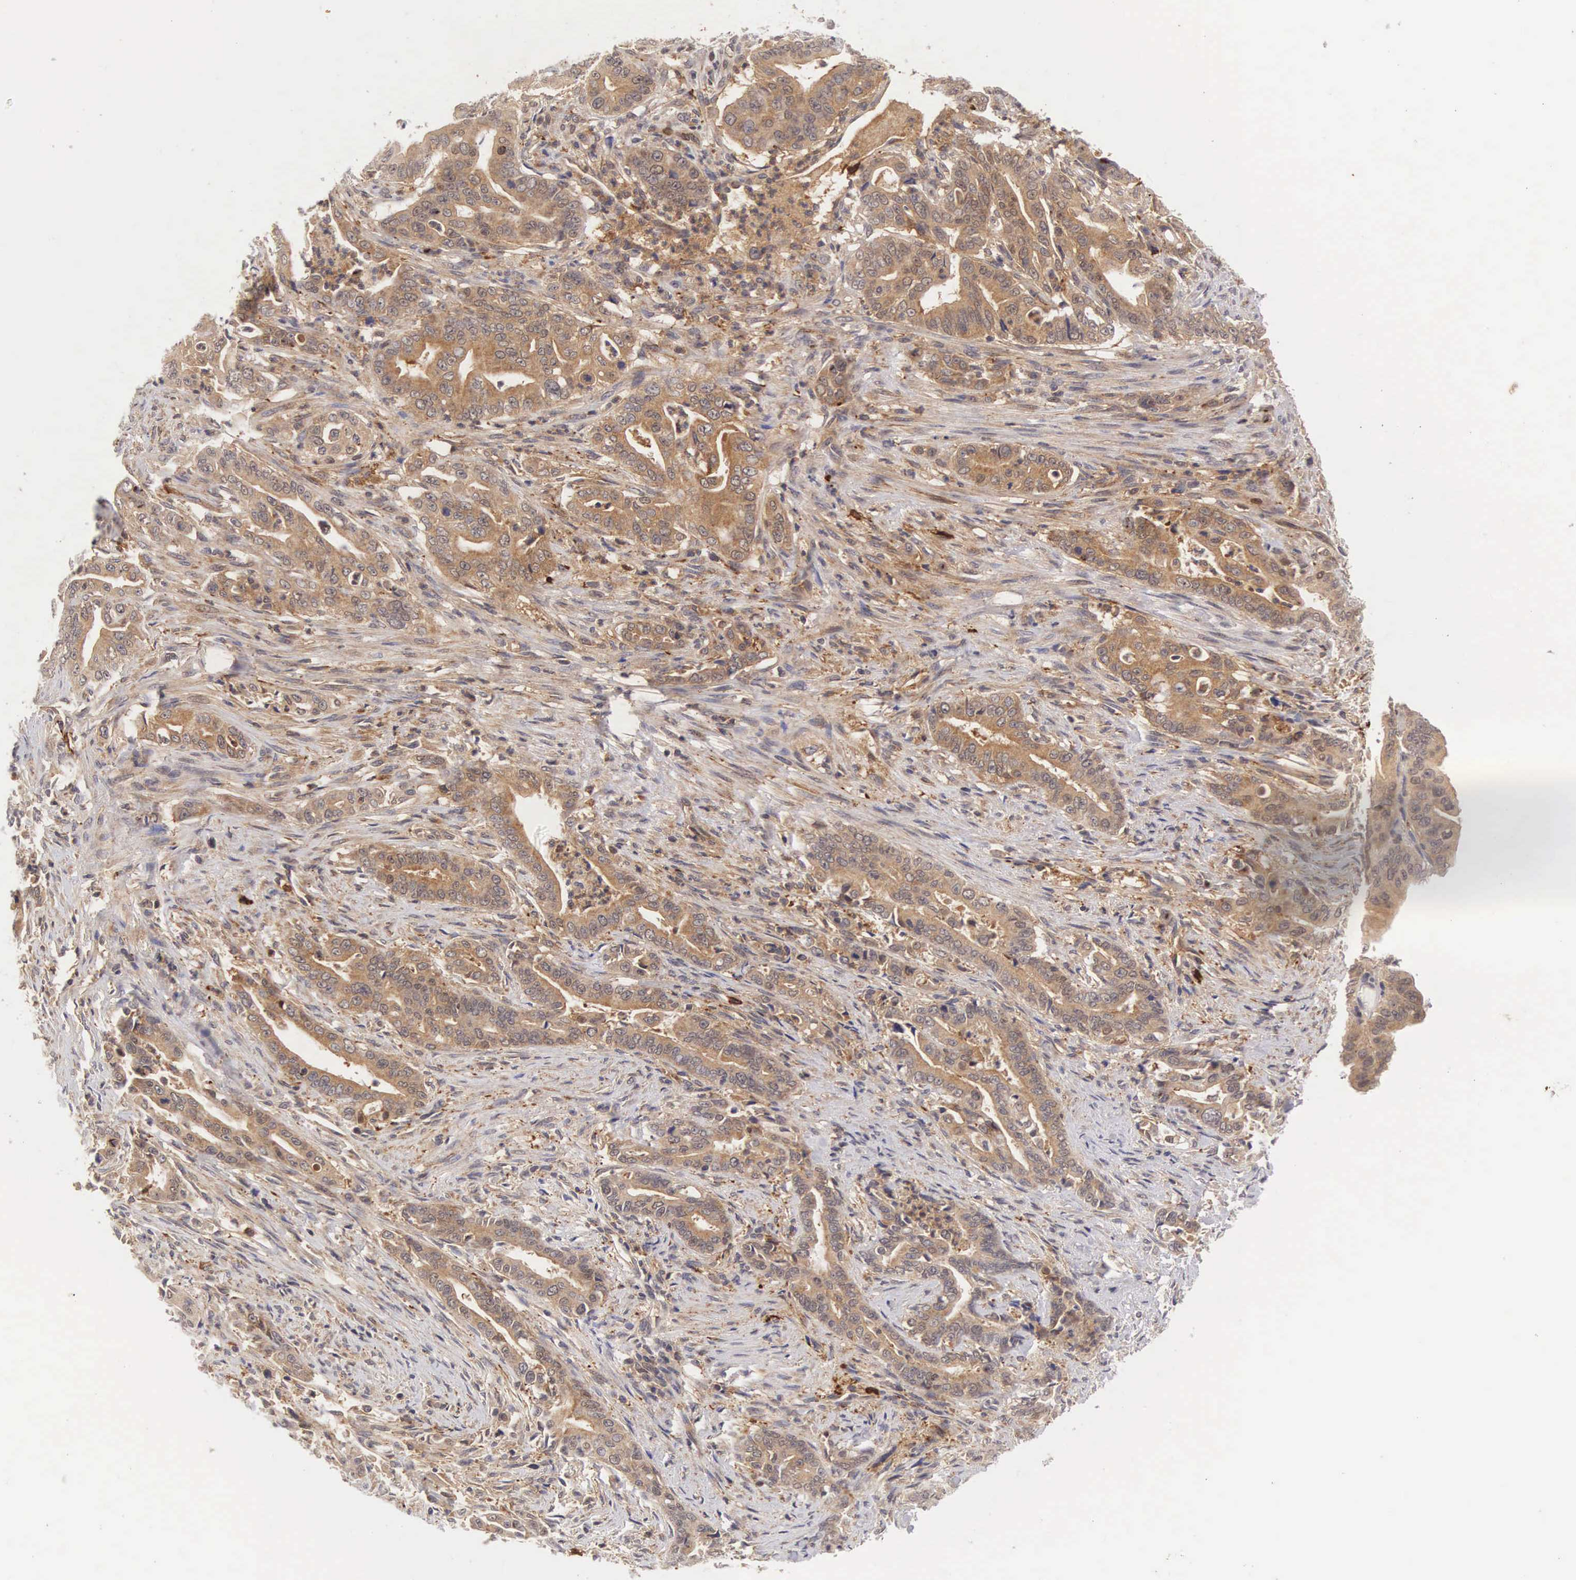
{"staining": {"intensity": "weak", "quantity": ">75%", "location": "cytoplasmic/membranous"}, "tissue": "stomach cancer", "cell_type": "Tumor cells", "image_type": "cancer", "snomed": [{"axis": "morphology", "description": "Adenocarcinoma, NOS"}, {"axis": "topography", "description": "Stomach"}], "caption": "Tumor cells exhibit weak cytoplasmic/membranous expression in about >75% of cells in stomach cancer.", "gene": "CD1A", "patient": {"sex": "female", "age": 76}}